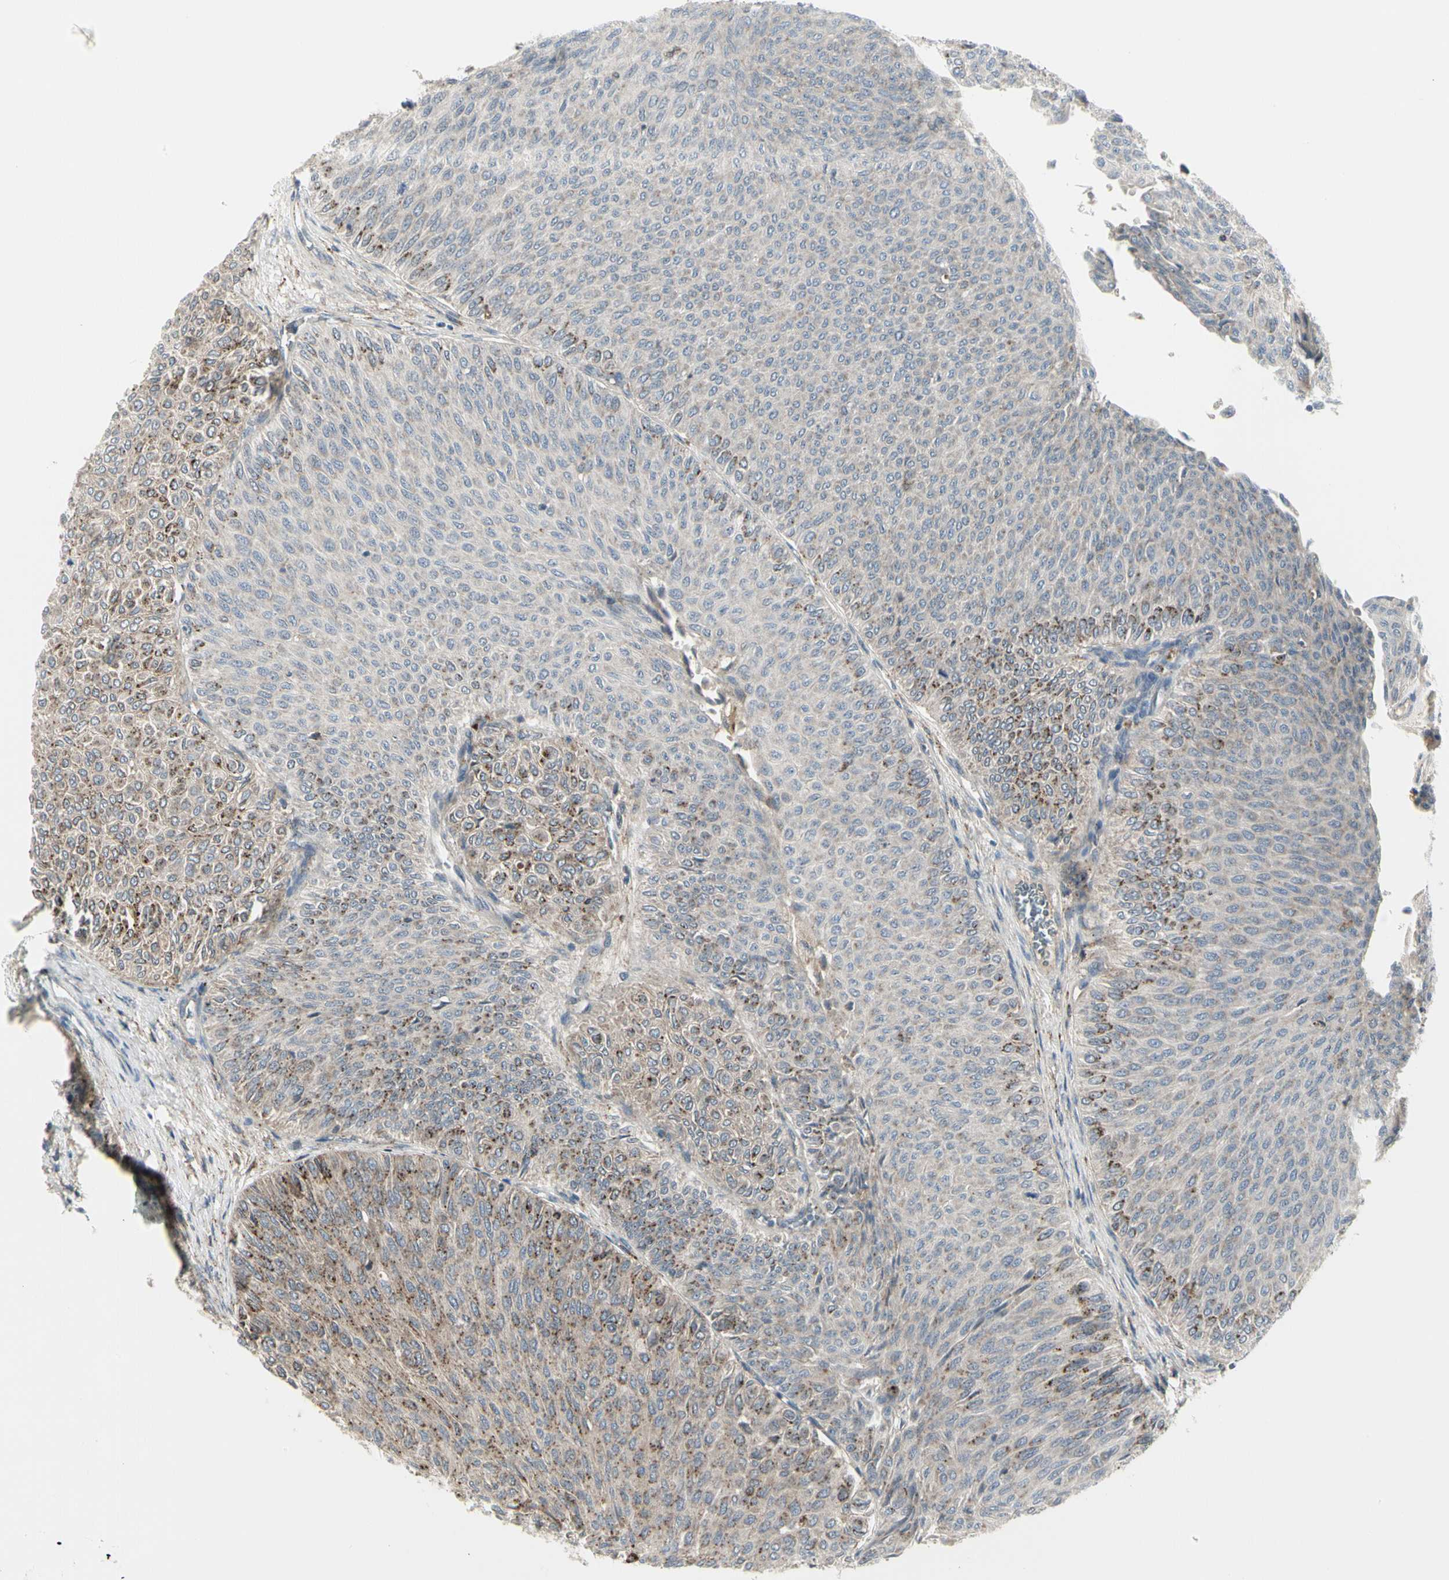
{"staining": {"intensity": "moderate", "quantity": "<25%", "location": "cytoplasmic/membranous"}, "tissue": "urothelial cancer", "cell_type": "Tumor cells", "image_type": "cancer", "snomed": [{"axis": "morphology", "description": "Urothelial carcinoma, Low grade"}, {"axis": "topography", "description": "Urinary bladder"}], "caption": "Approximately <25% of tumor cells in human urothelial cancer exhibit moderate cytoplasmic/membranous protein expression as visualized by brown immunohistochemical staining.", "gene": "GRN", "patient": {"sex": "male", "age": 78}}